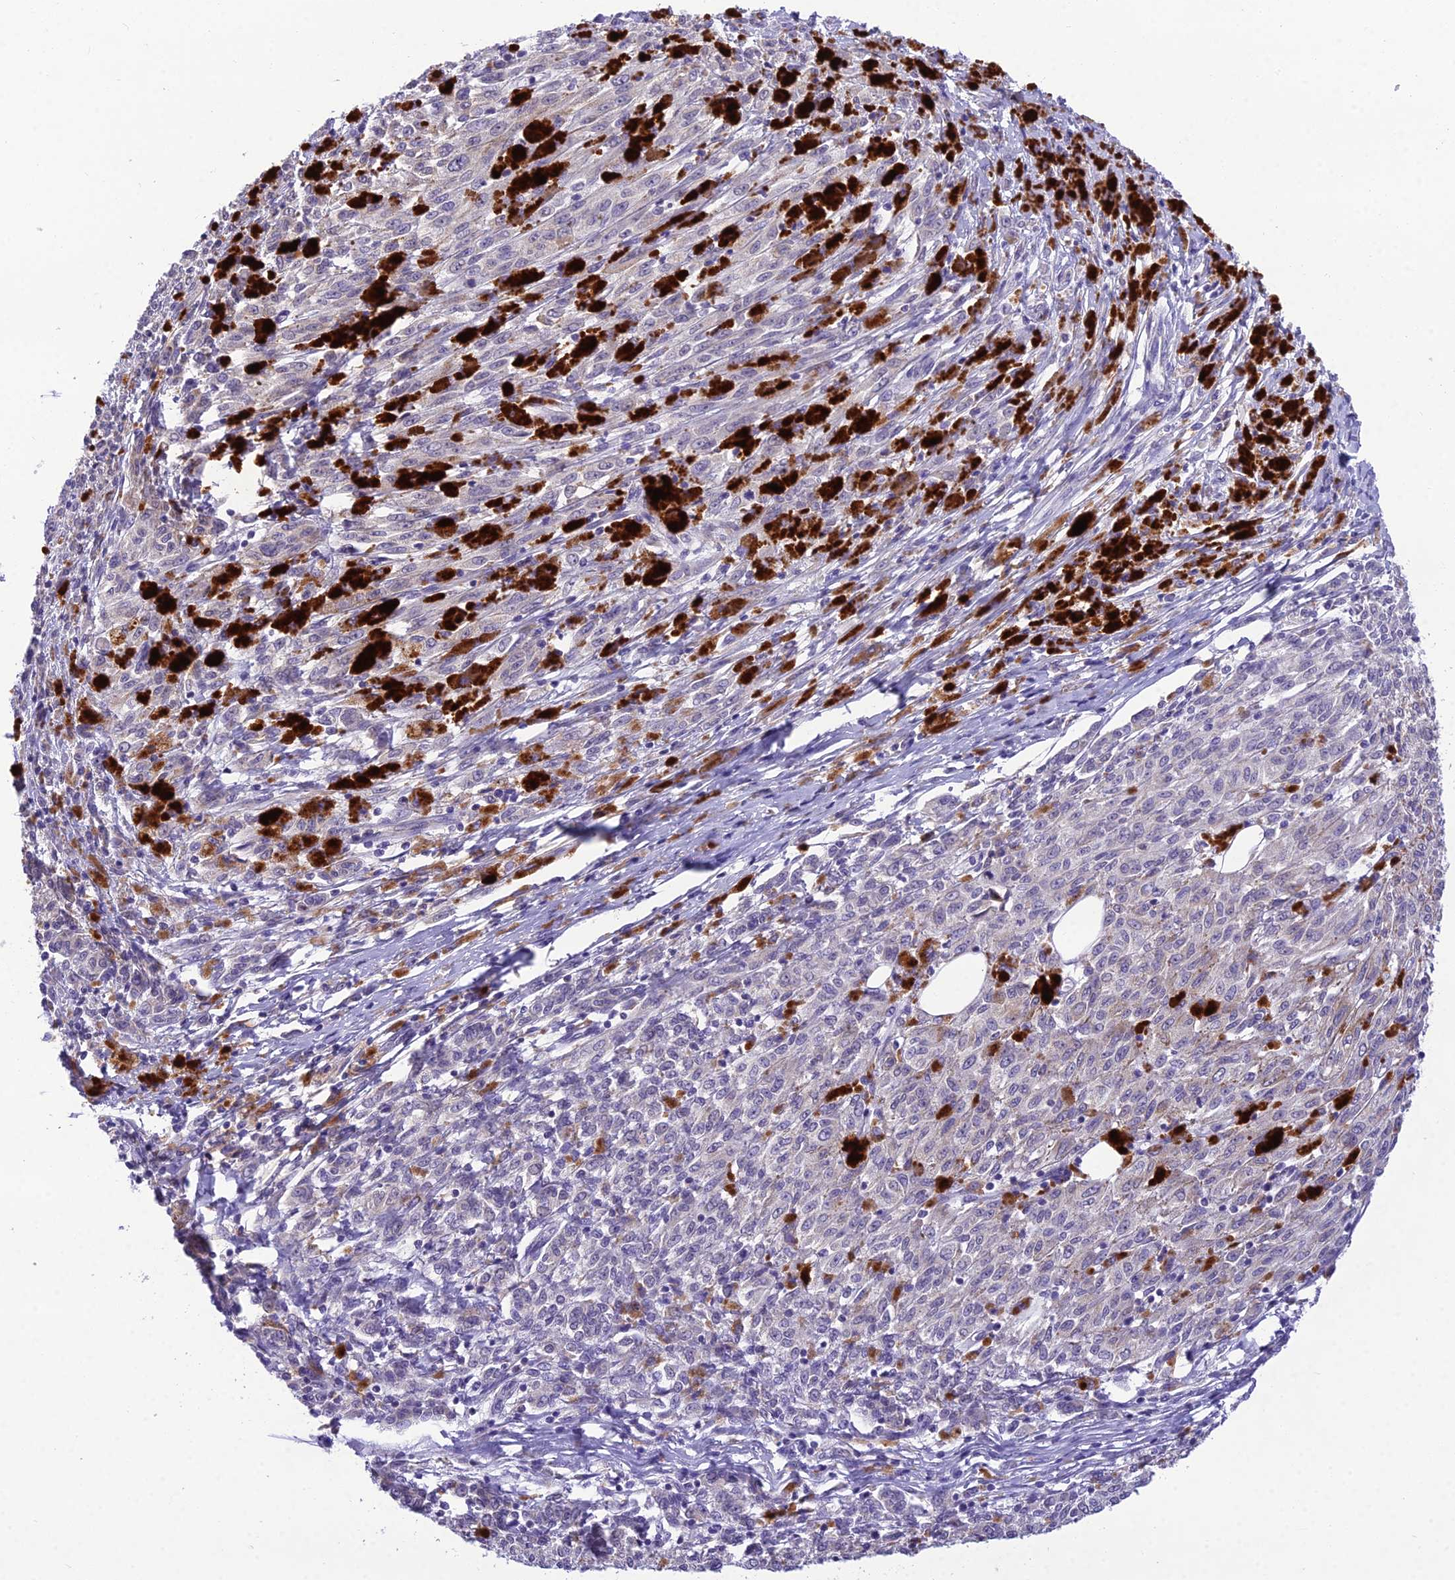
{"staining": {"intensity": "weak", "quantity": "<25%", "location": "cytoplasmic/membranous"}, "tissue": "melanoma", "cell_type": "Tumor cells", "image_type": "cancer", "snomed": [{"axis": "morphology", "description": "Malignant melanoma, NOS"}, {"axis": "topography", "description": "Skin"}], "caption": "A high-resolution photomicrograph shows immunohistochemistry (IHC) staining of melanoma, which displays no significant positivity in tumor cells.", "gene": "MIIP", "patient": {"sex": "female", "age": 52}}